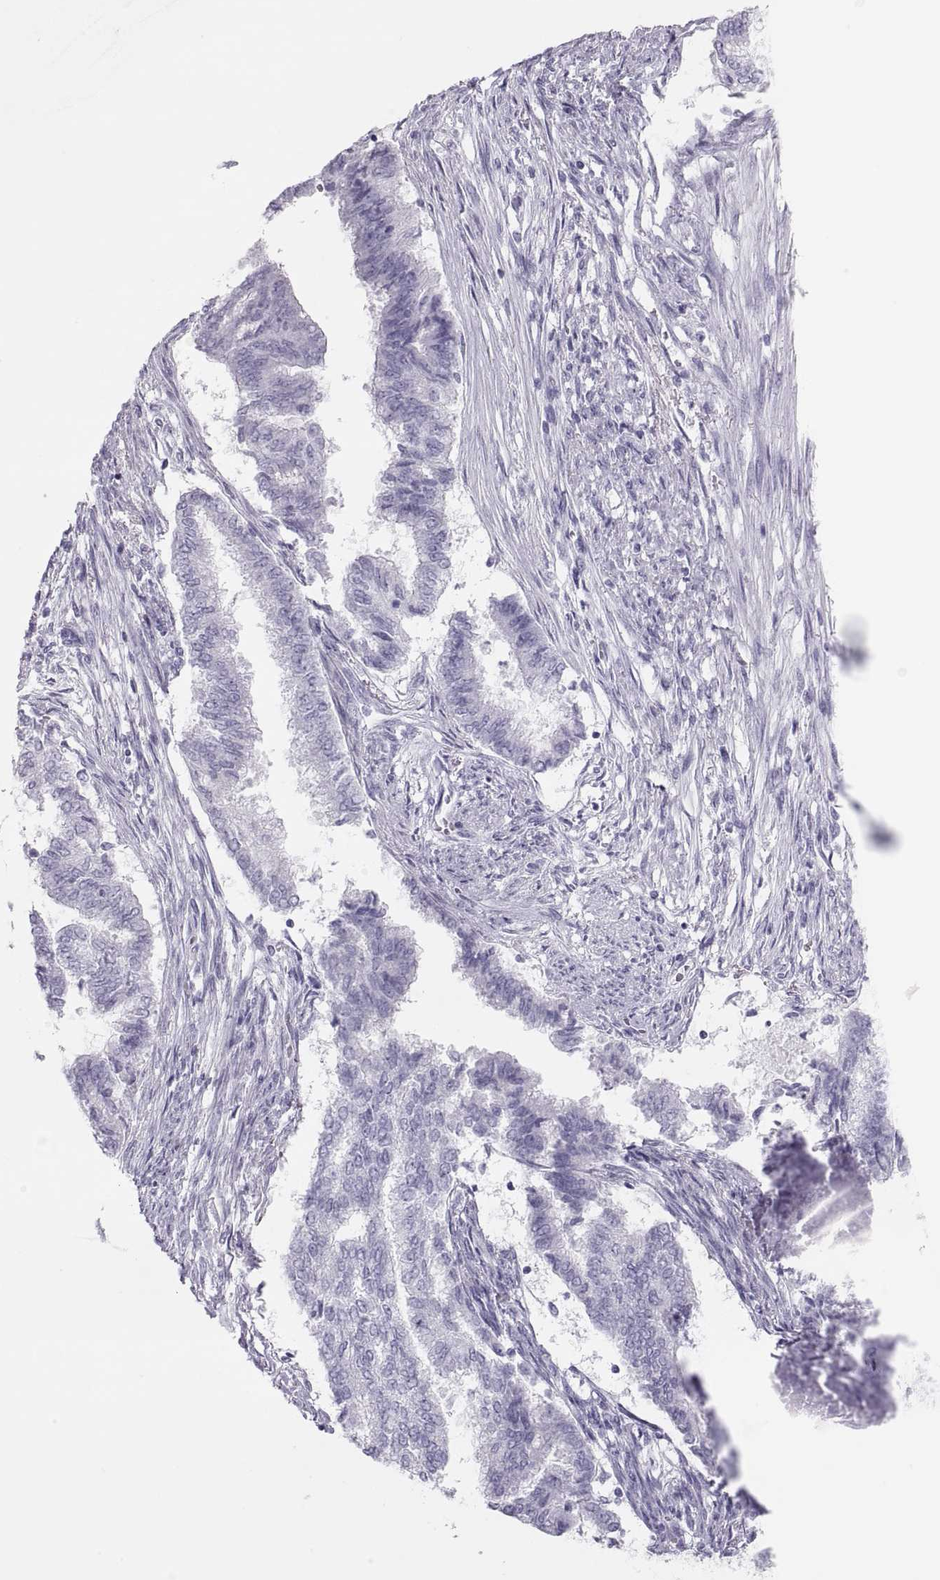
{"staining": {"intensity": "negative", "quantity": "none", "location": "none"}, "tissue": "endometrial cancer", "cell_type": "Tumor cells", "image_type": "cancer", "snomed": [{"axis": "morphology", "description": "Adenocarcinoma, NOS"}, {"axis": "topography", "description": "Endometrium"}], "caption": "Immunohistochemistry (IHC) photomicrograph of endometrial cancer (adenocarcinoma) stained for a protein (brown), which displays no expression in tumor cells.", "gene": "SEMG1", "patient": {"sex": "female", "age": 65}}